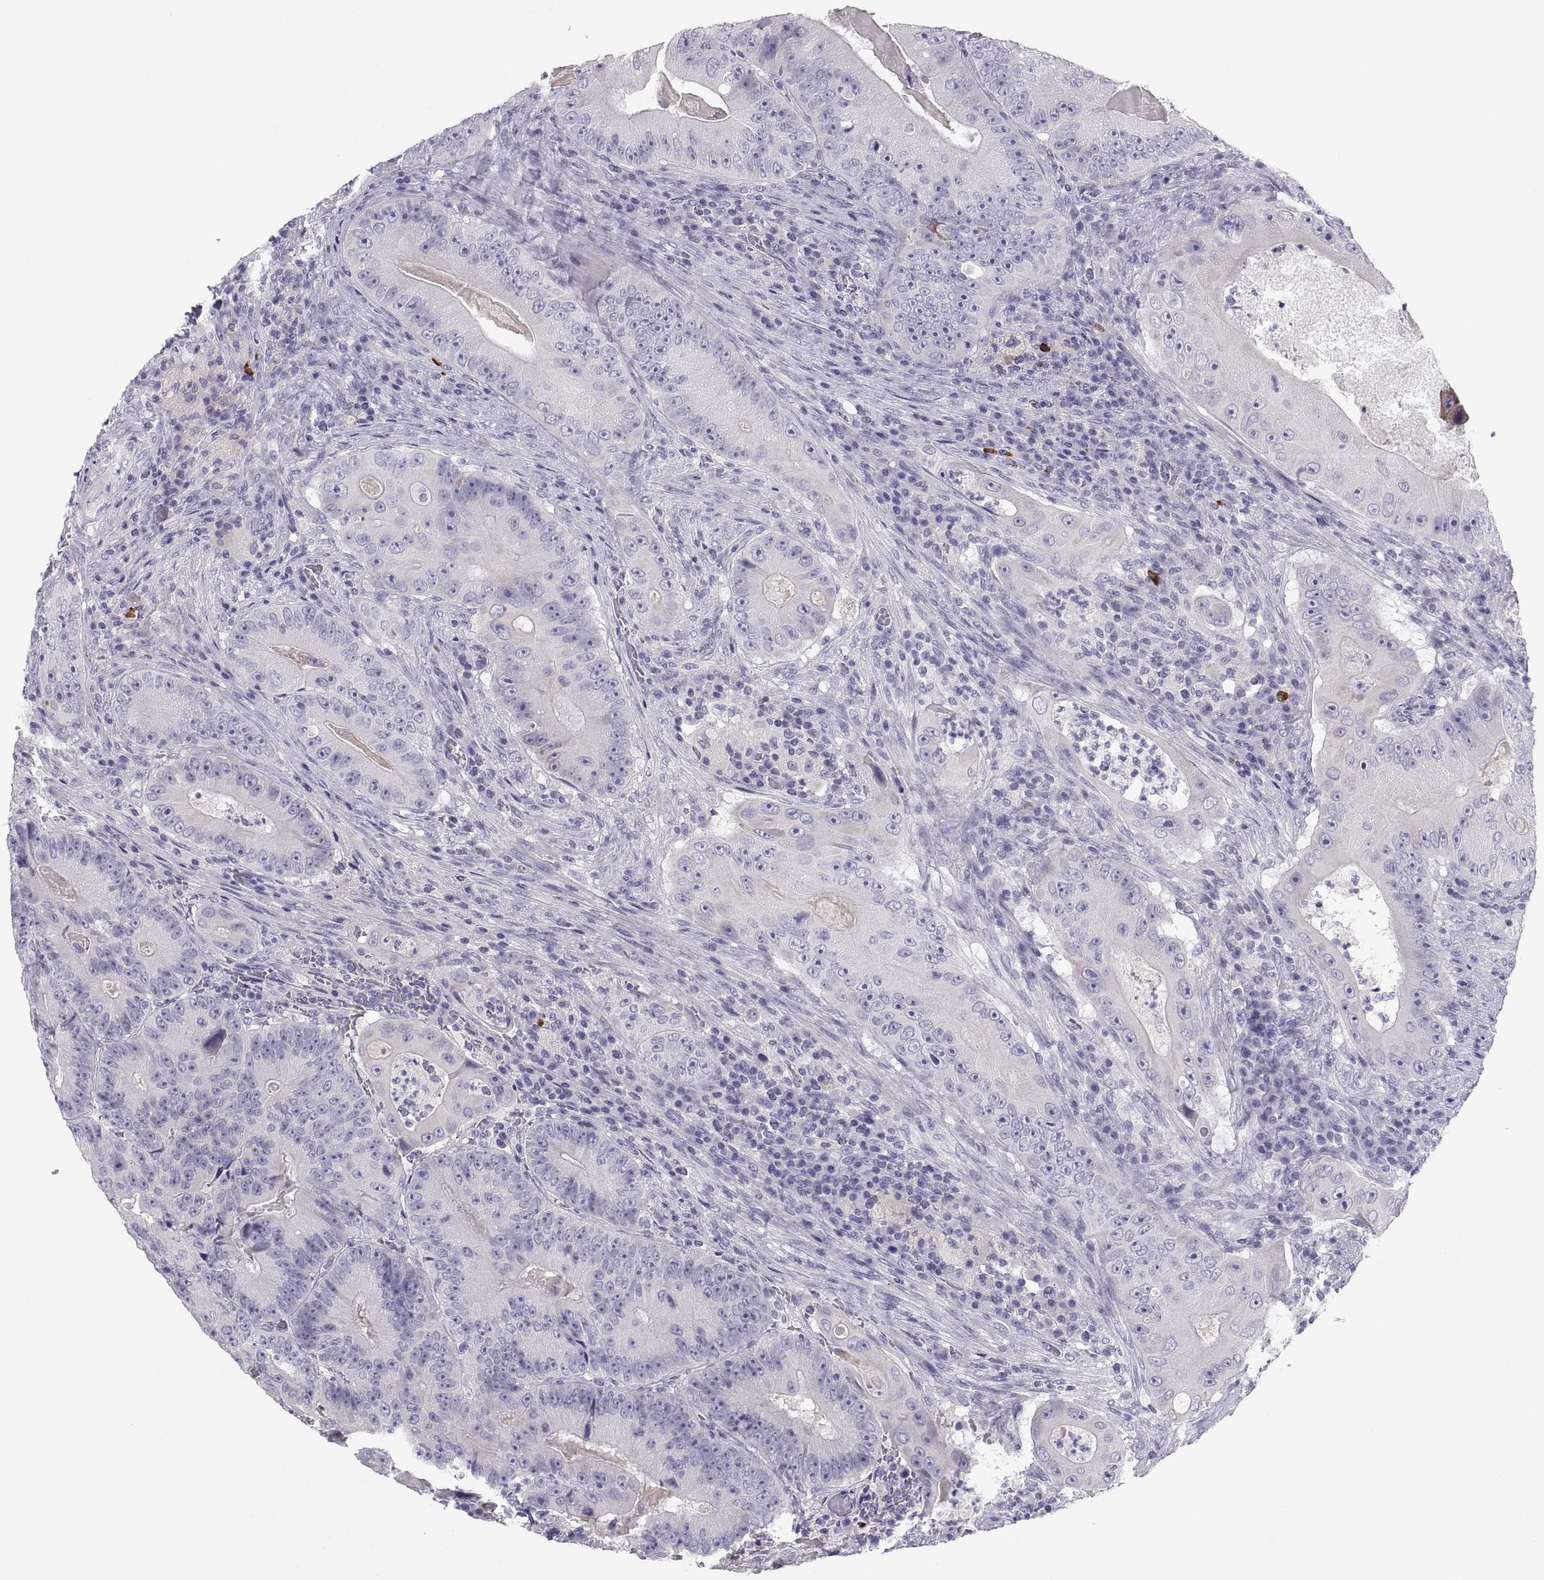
{"staining": {"intensity": "negative", "quantity": "none", "location": "none"}, "tissue": "colorectal cancer", "cell_type": "Tumor cells", "image_type": "cancer", "snomed": [{"axis": "morphology", "description": "Adenocarcinoma, NOS"}, {"axis": "topography", "description": "Colon"}], "caption": "DAB (3,3'-diaminobenzidine) immunohistochemical staining of adenocarcinoma (colorectal) exhibits no significant expression in tumor cells.", "gene": "MAGEB2", "patient": {"sex": "female", "age": 86}}